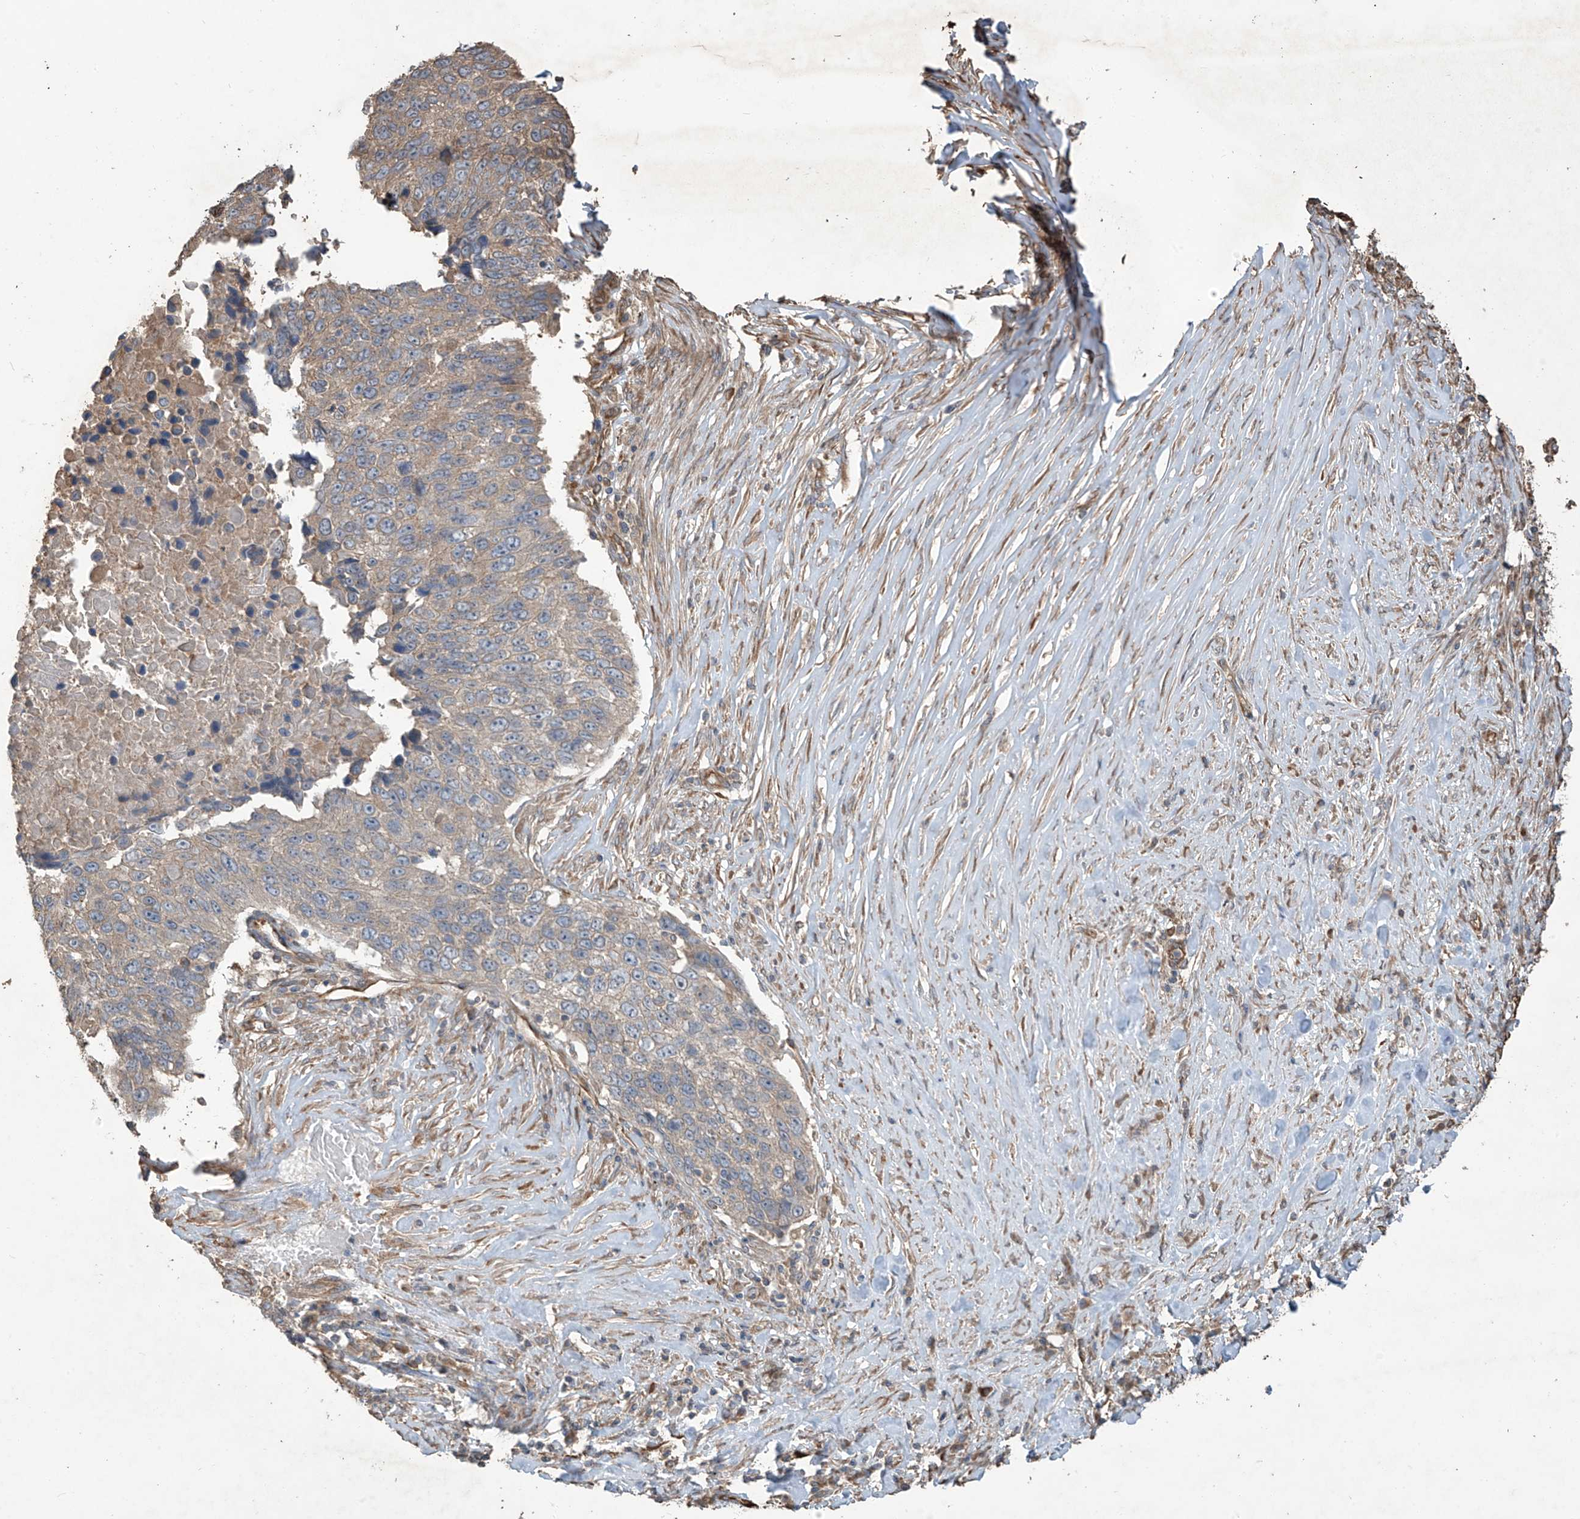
{"staining": {"intensity": "weak", "quantity": "25%-75%", "location": "cytoplasmic/membranous"}, "tissue": "lung cancer", "cell_type": "Tumor cells", "image_type": "cancer", "snomed": [{"axis": "morphology", "description": "Squamous cell carcinoma, NOS"}, {"axis": "topography", "description": "Lung"}], "caption": "Tumor cells demonstrate low levels of weak cytoplasmic/membranous expression in about 25%-75% of cells in human lung cancer (squamous cell carcinoma).", "gene": "AGBL5", "patient": {"sex": "male", "age": 66}}